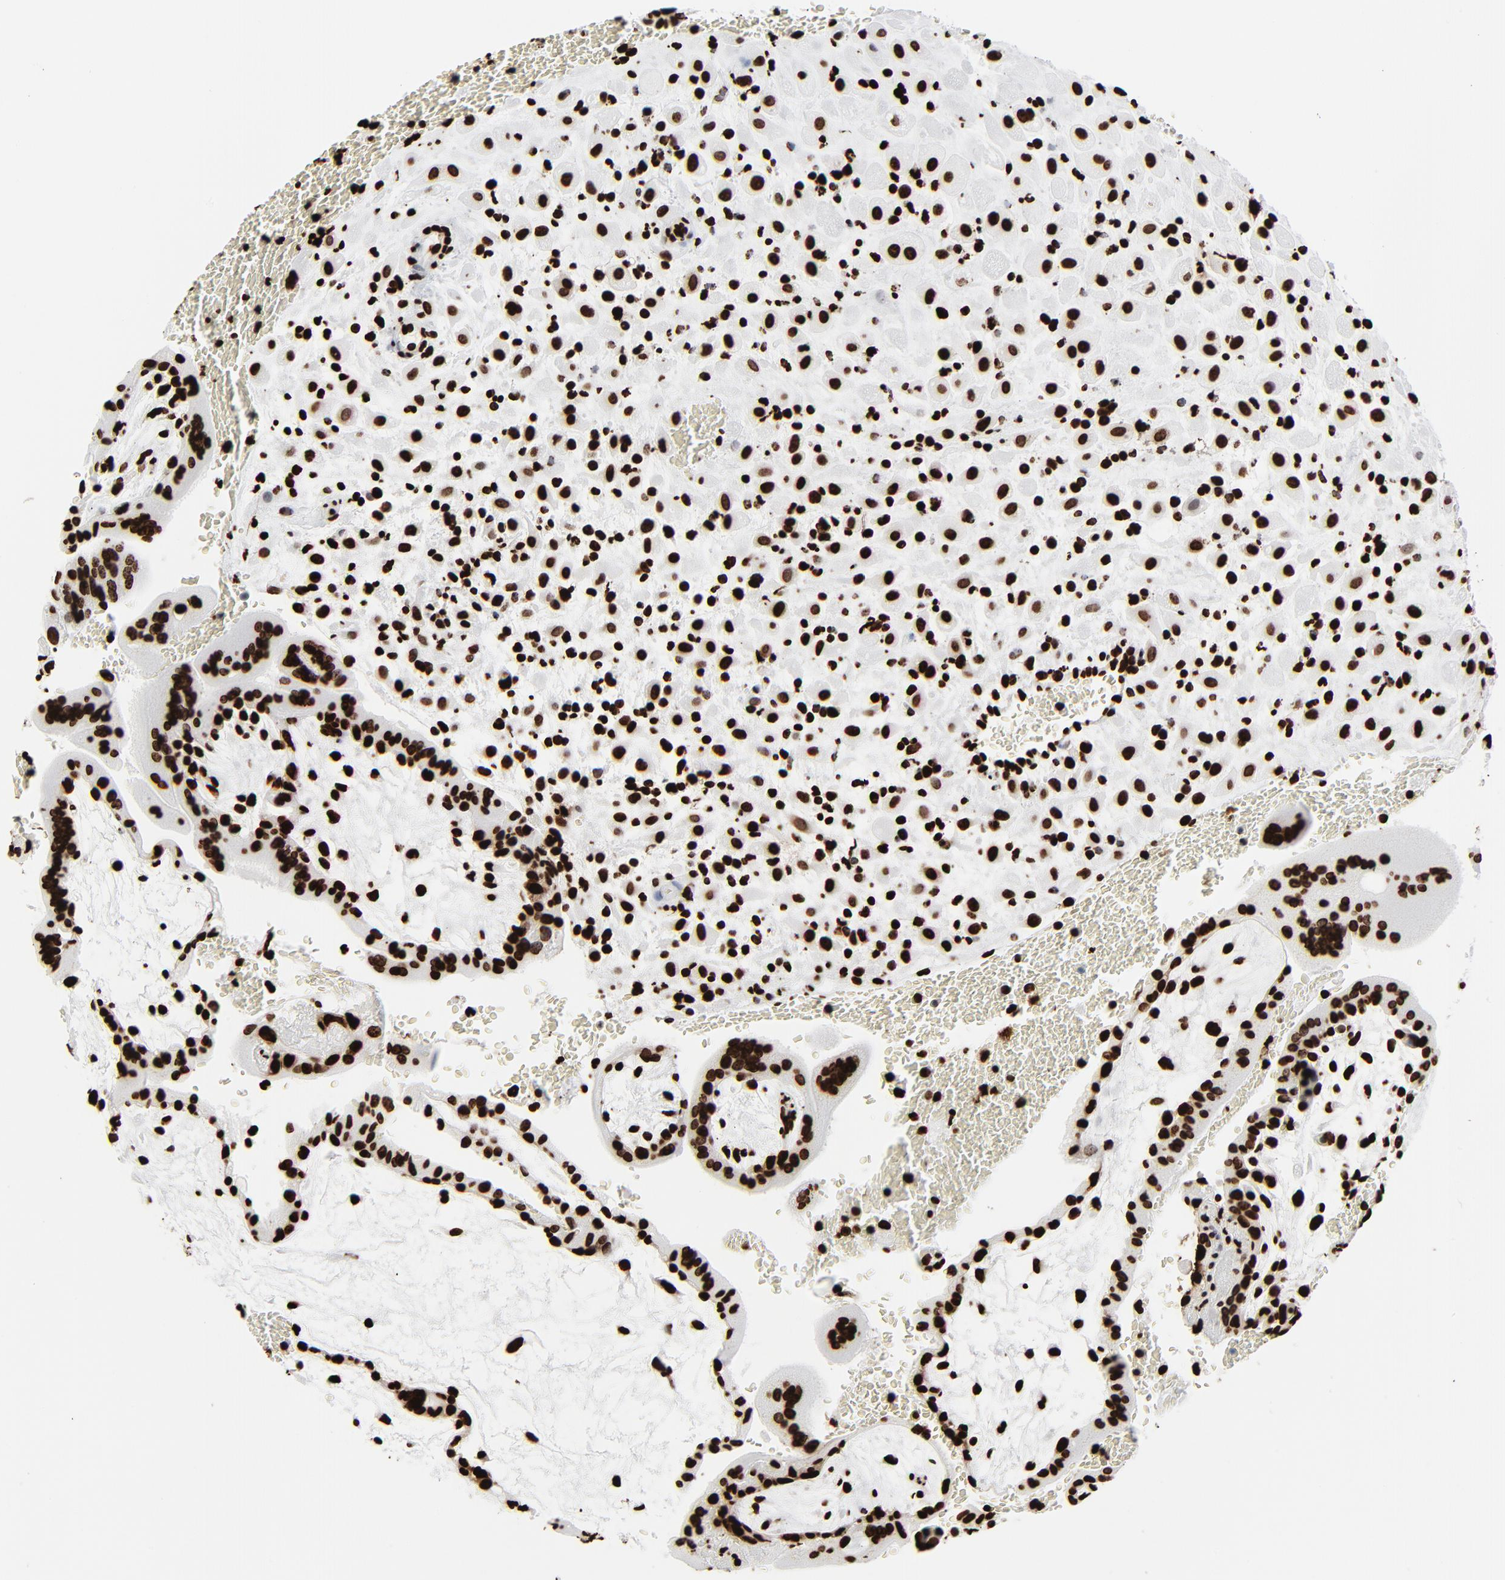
{"staining": {"intensity": "strong", "quantity": ">75%", "location": "nuclear"}, "tissue": "placenta", "cell_type": "Decidual cells", "image_type": "normal", "snomed": [{"axis": "morphology", "description": "Normal tissue, NOS"}, {"axis": "topography", "description": "Placenta"}], "caption": "Immunohistochemical staining of benign placenta shows high levels of strong nuclear expression in about >75% of decidual cells.", "gene": "H3", "patient": {"sex": "female", "age": 35}}